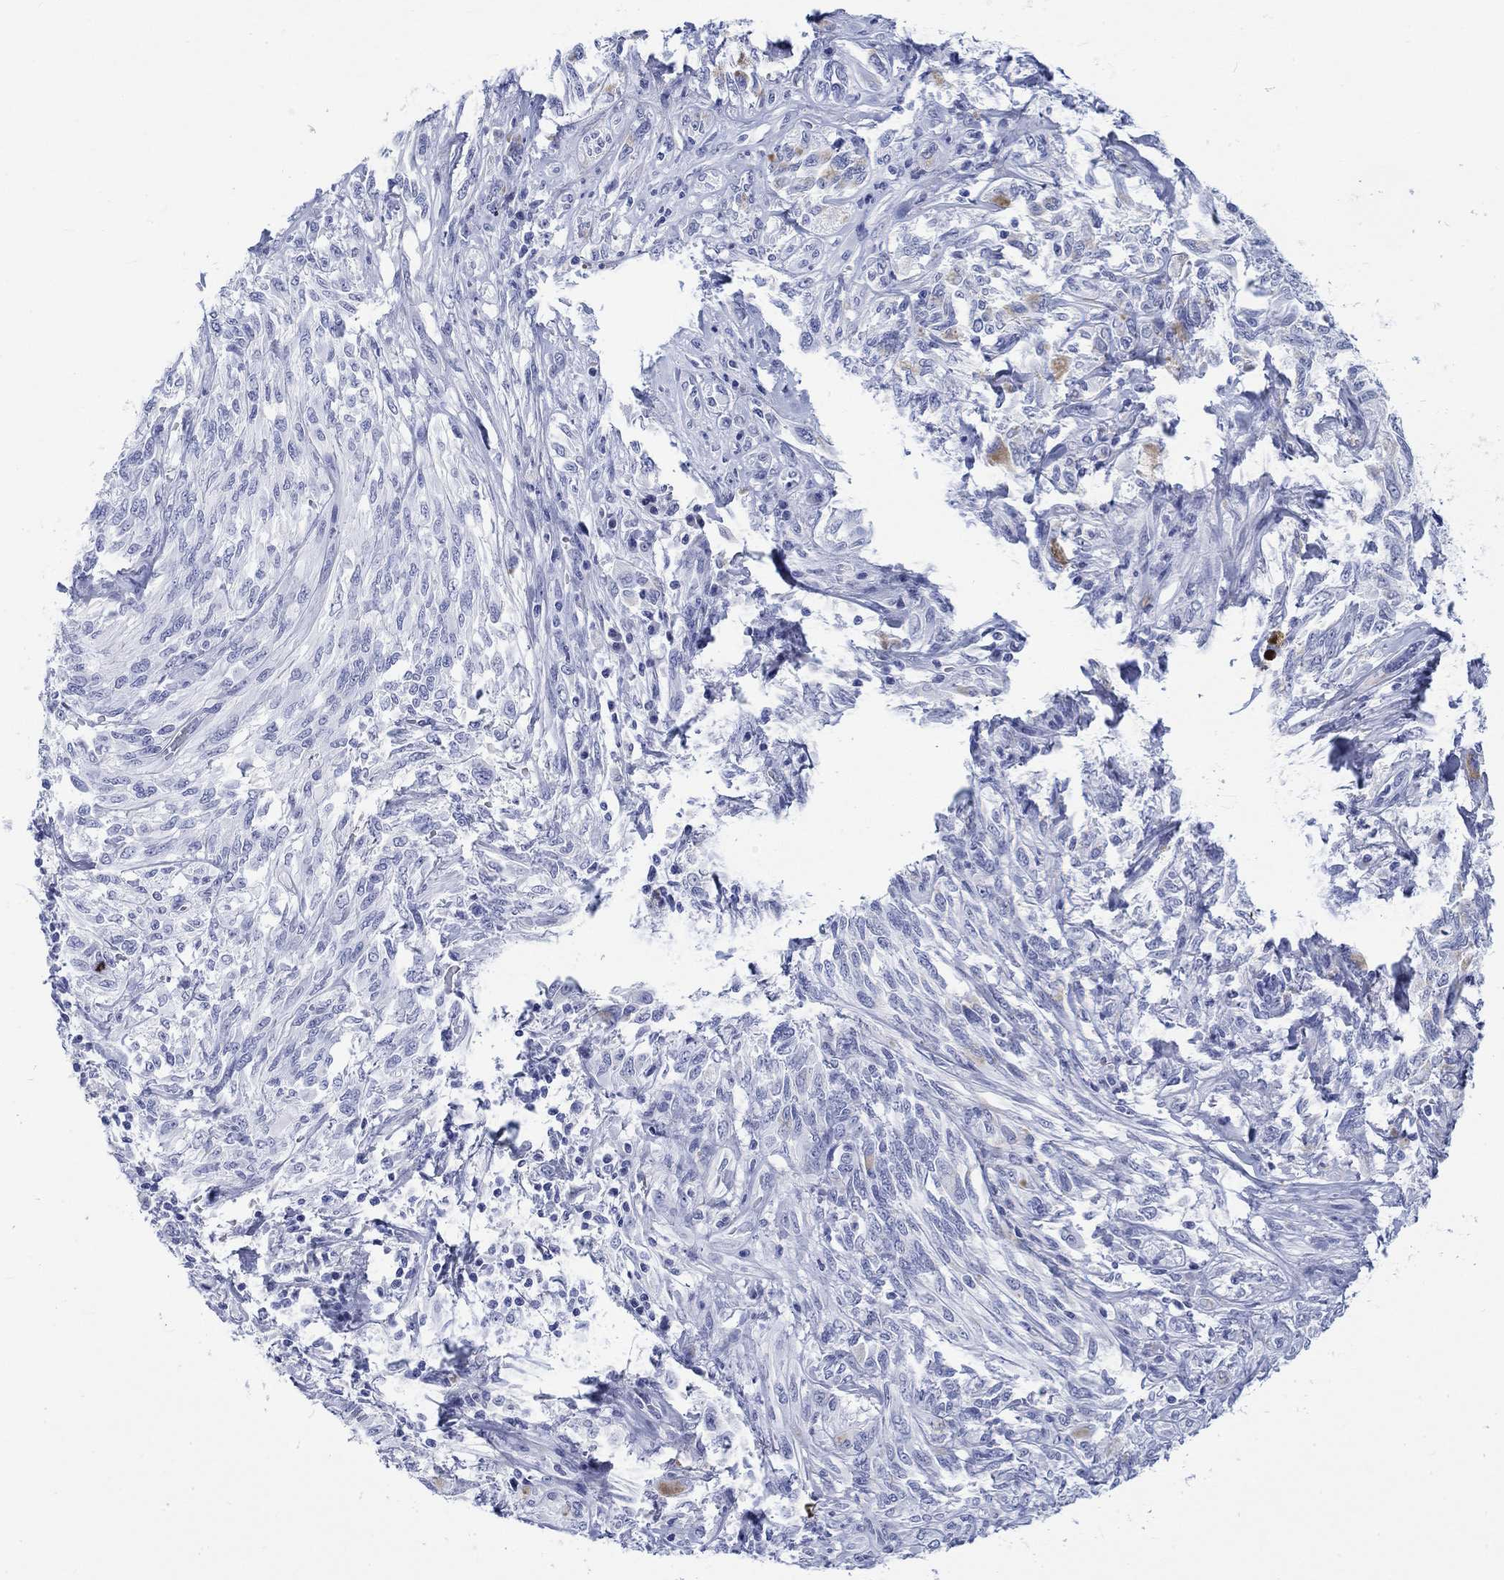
{"staining": {"intensity": "negative", "quantity": "none", "location": "none"}, "tissue": "melanoma", "cell_type": "Tumor cells", "image_type": "cancer", "snomed": [{"axis": "morphology", "description": "Malignant melanoma, NOS"}, {"axis": "topography", "description": "Skin"}], "caption": "This is an immunohistochemistry (IHC) histopathology image of melanoma. There is no positivity in tumor cells.", "gene": "KRT76", "patient": {"sex": "female", "age": 91}}